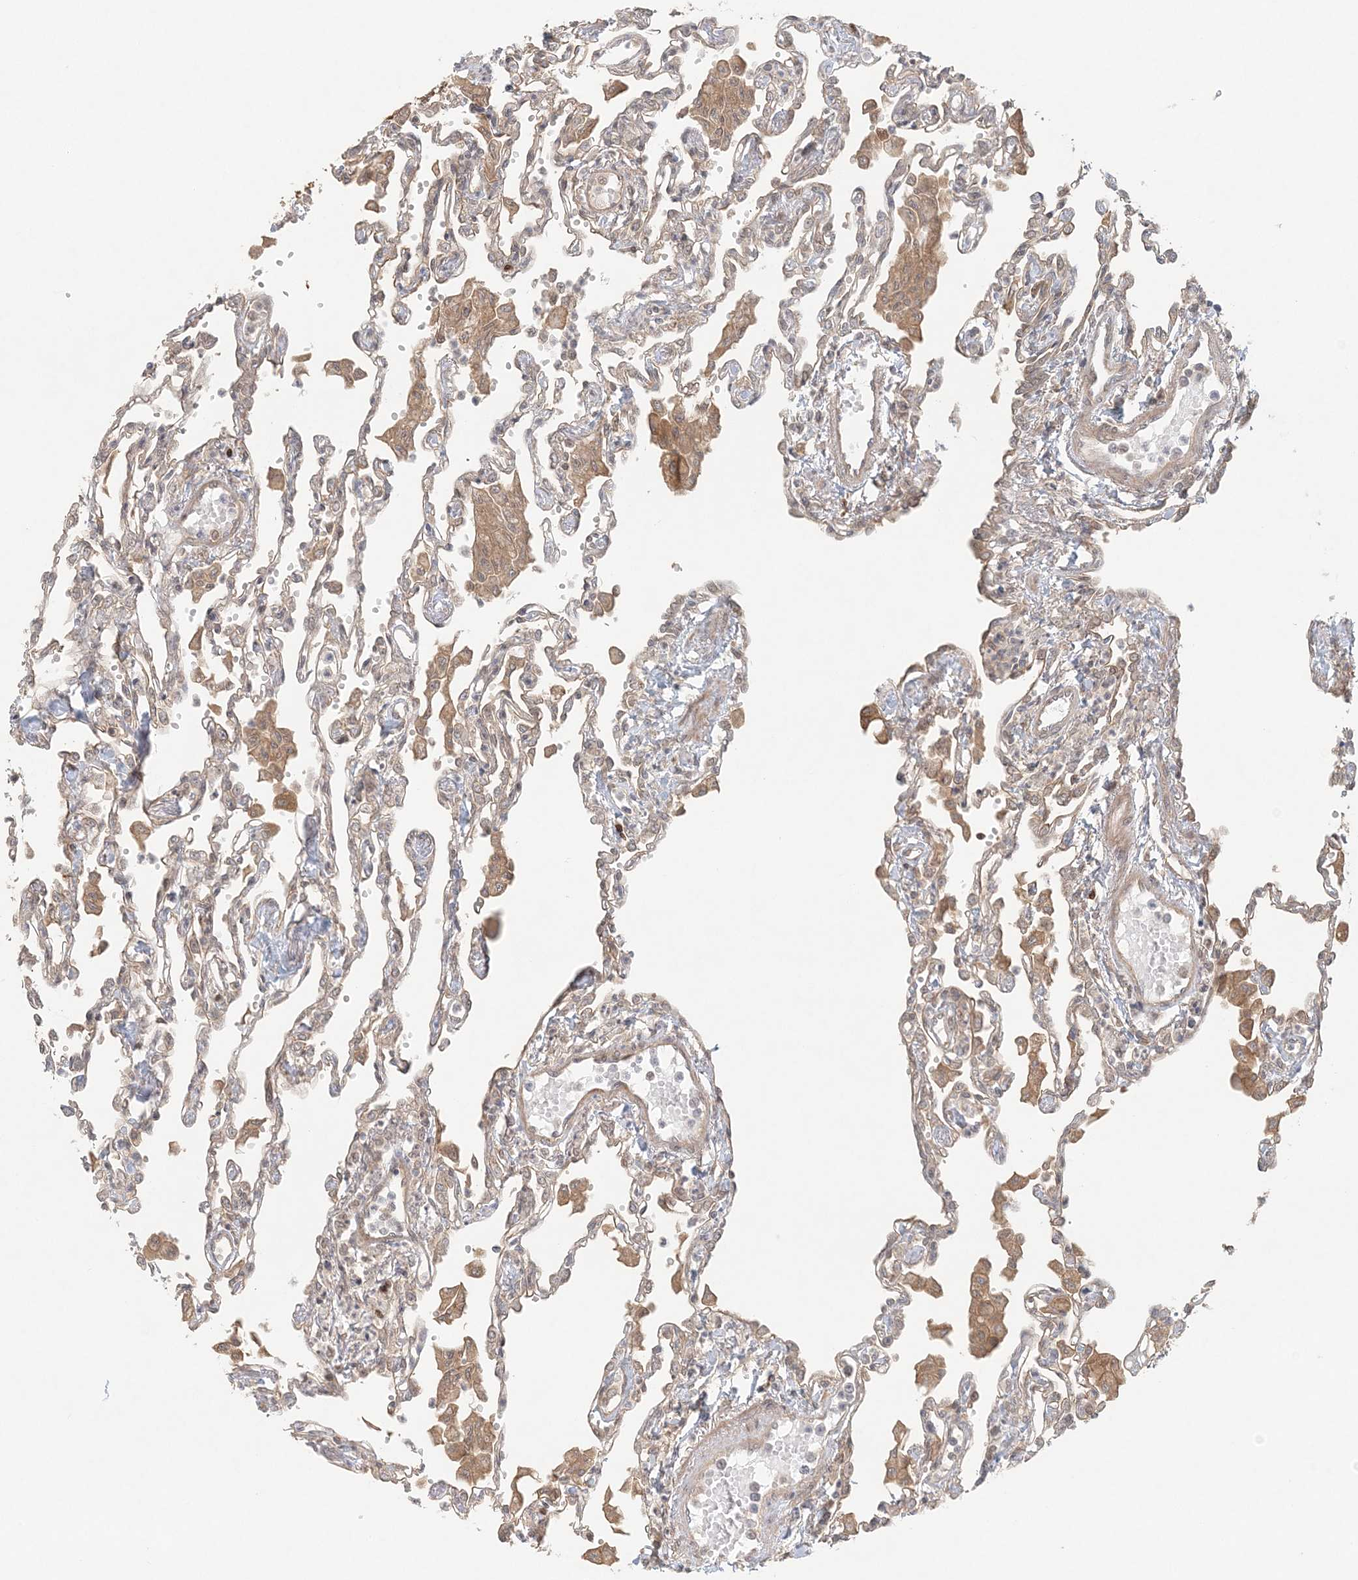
{"staining": {"intensity": "weak", "quantity": "25%-75%", "location": "cytoplasmic/membranous"}, "tissue": "lung", "cell_type": "Alveolar cells", "image_type": "normal", "snomed": [{"axis": "morphology", "description": "Normal tissue, NOS"}, {"axis": "topography", "description": "Bronchus"}, {"axis": "topography", "description": "Lung"}], "caption": "Protein staining demonstrates weak cytoplasmic/membranous positivity in approximately 25%-75% of alveolar cells in benign lung.", "gene": "KIAA0232", "patient": {"sex": "female", "age": 49}}